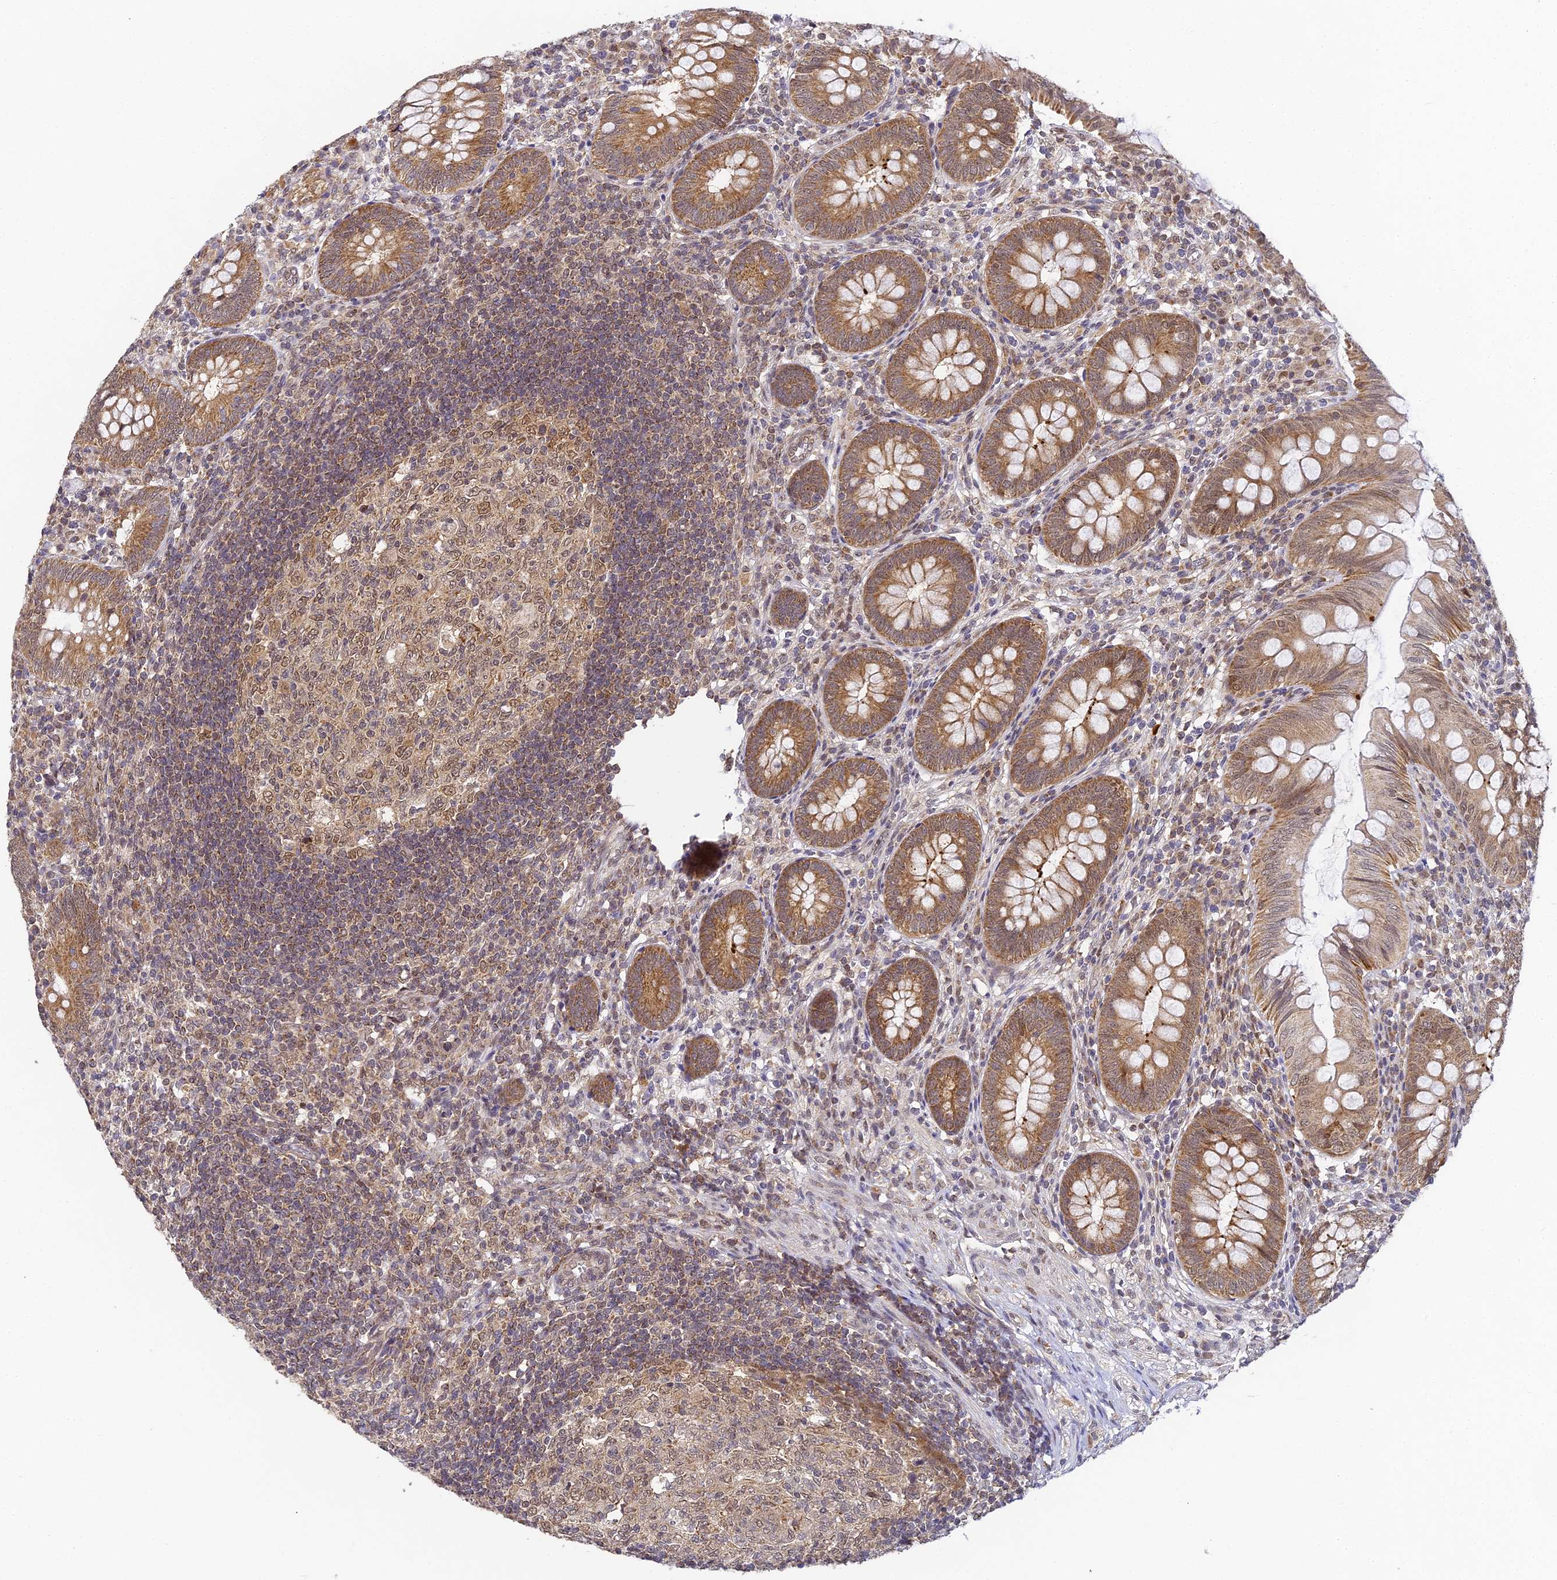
{"staining": {"intensity": "moderate", "quantity": ">75%", "location": "cytoplasmic/membranous,nuclear"}, "tissue": "appendix", "cell_type": "Glandular cells", "image_type": "normal", "snomed": [{"axis": "morphology", "description": "Normal tissue, NOS"}, {"axis": "topography", "description": "Appendix"}], "caption": "Immunohistochemistry of normal human appendix exhibits medium levels of moderate cytoplasmic/membranous,nuclear expression in approximately >75% of glandular cells.", "gene": "DNAAF10", "patient": {"sex": "male", "age": 14}}